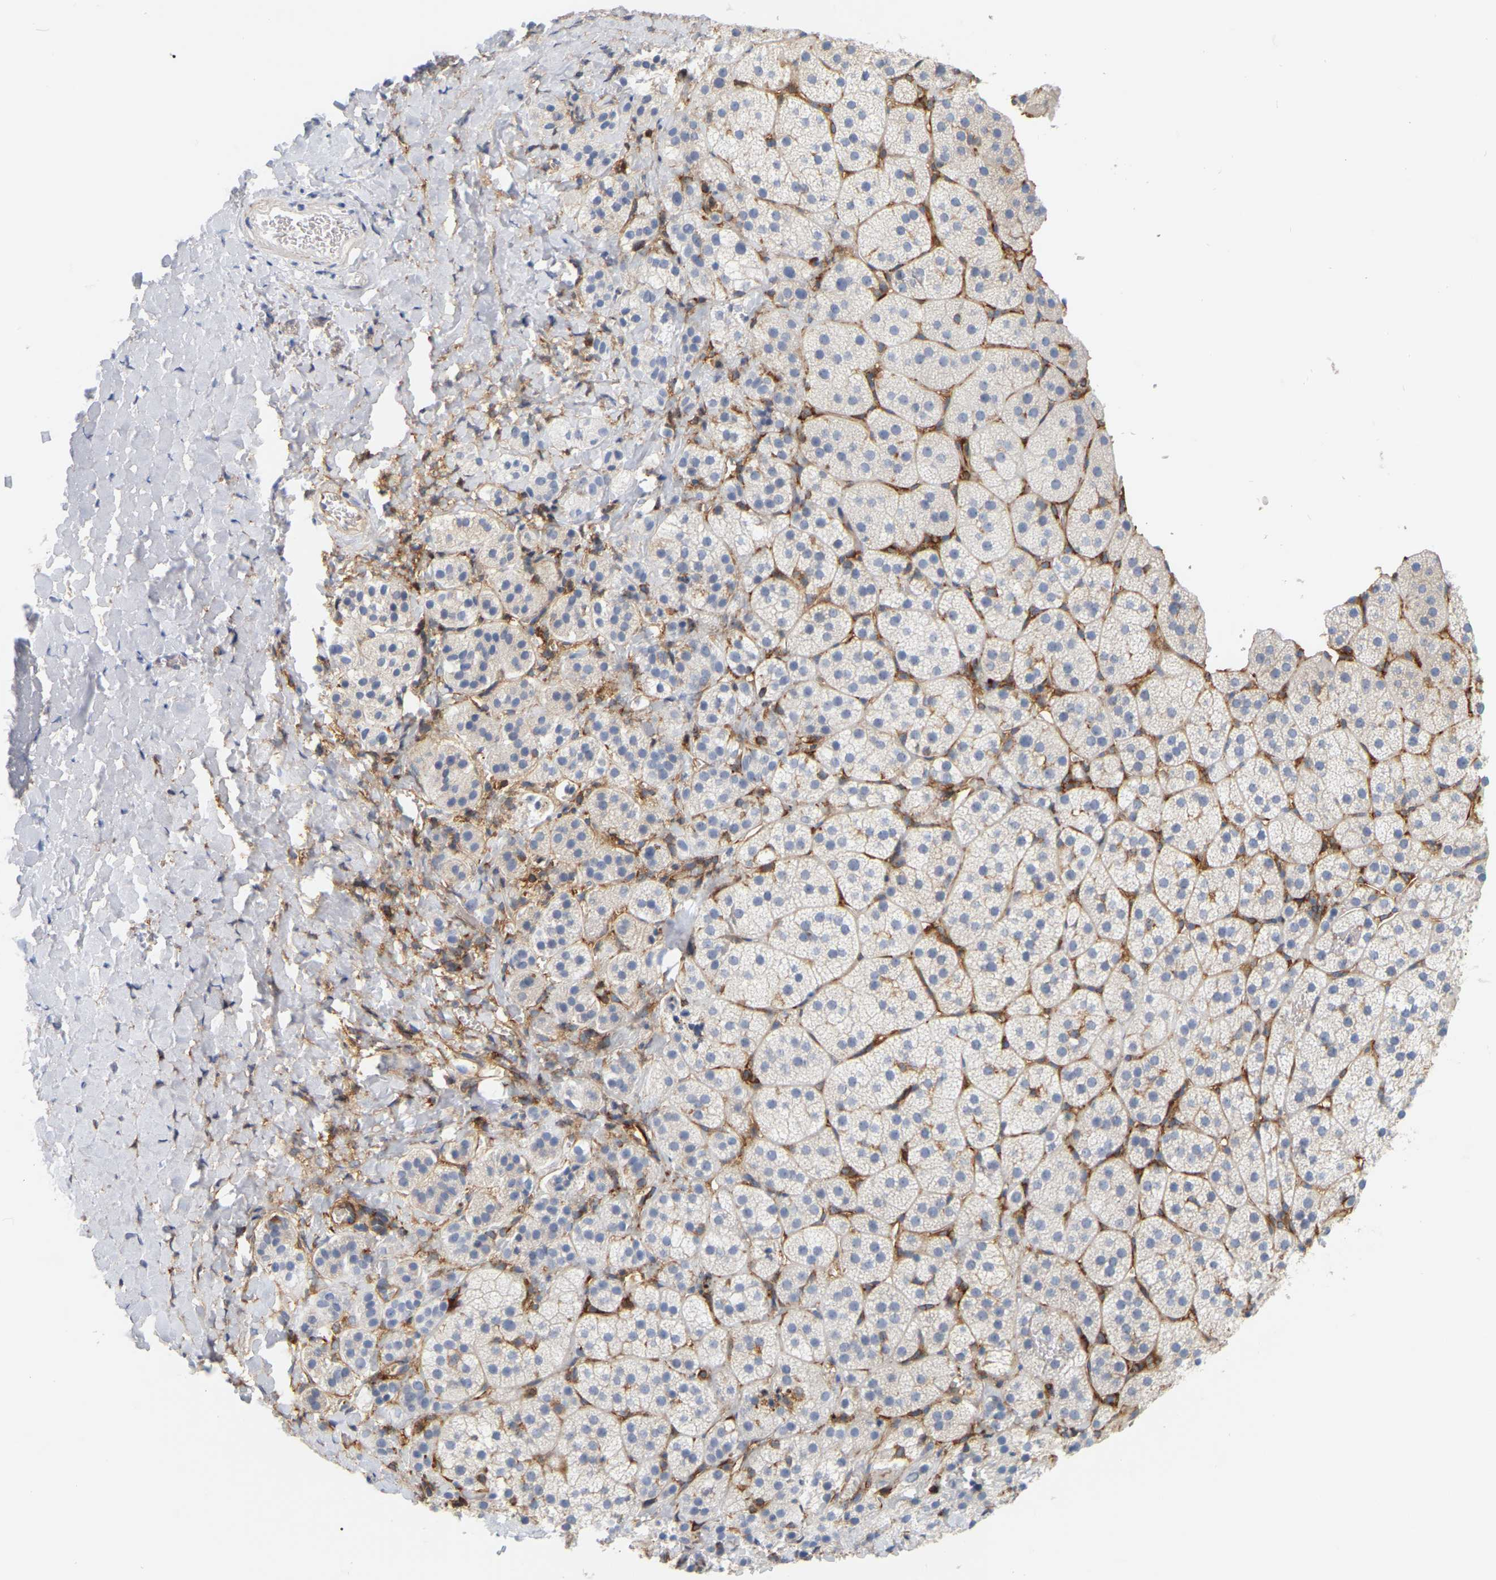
{"staining": {"intensity": "weak", "quantity": "25%-75%", "location": "cytoplasmic/membranous"}, "tissue": "adrenal gland", "cell_type": "Glandular cells", "image_type": "normal", "snomed": [{"axis": "morphology", "description": "Normal tissue, NOS"}, {"axis": "topography", "description": "Adrenal gland"}], "caption": "The immunohistochemical stain highlights weak cytoplasmic/membranous staining in glandular cells of benign adrenal gland.", "gene": "RAPH1", "patient": {"sex": "female", "age": 44}}